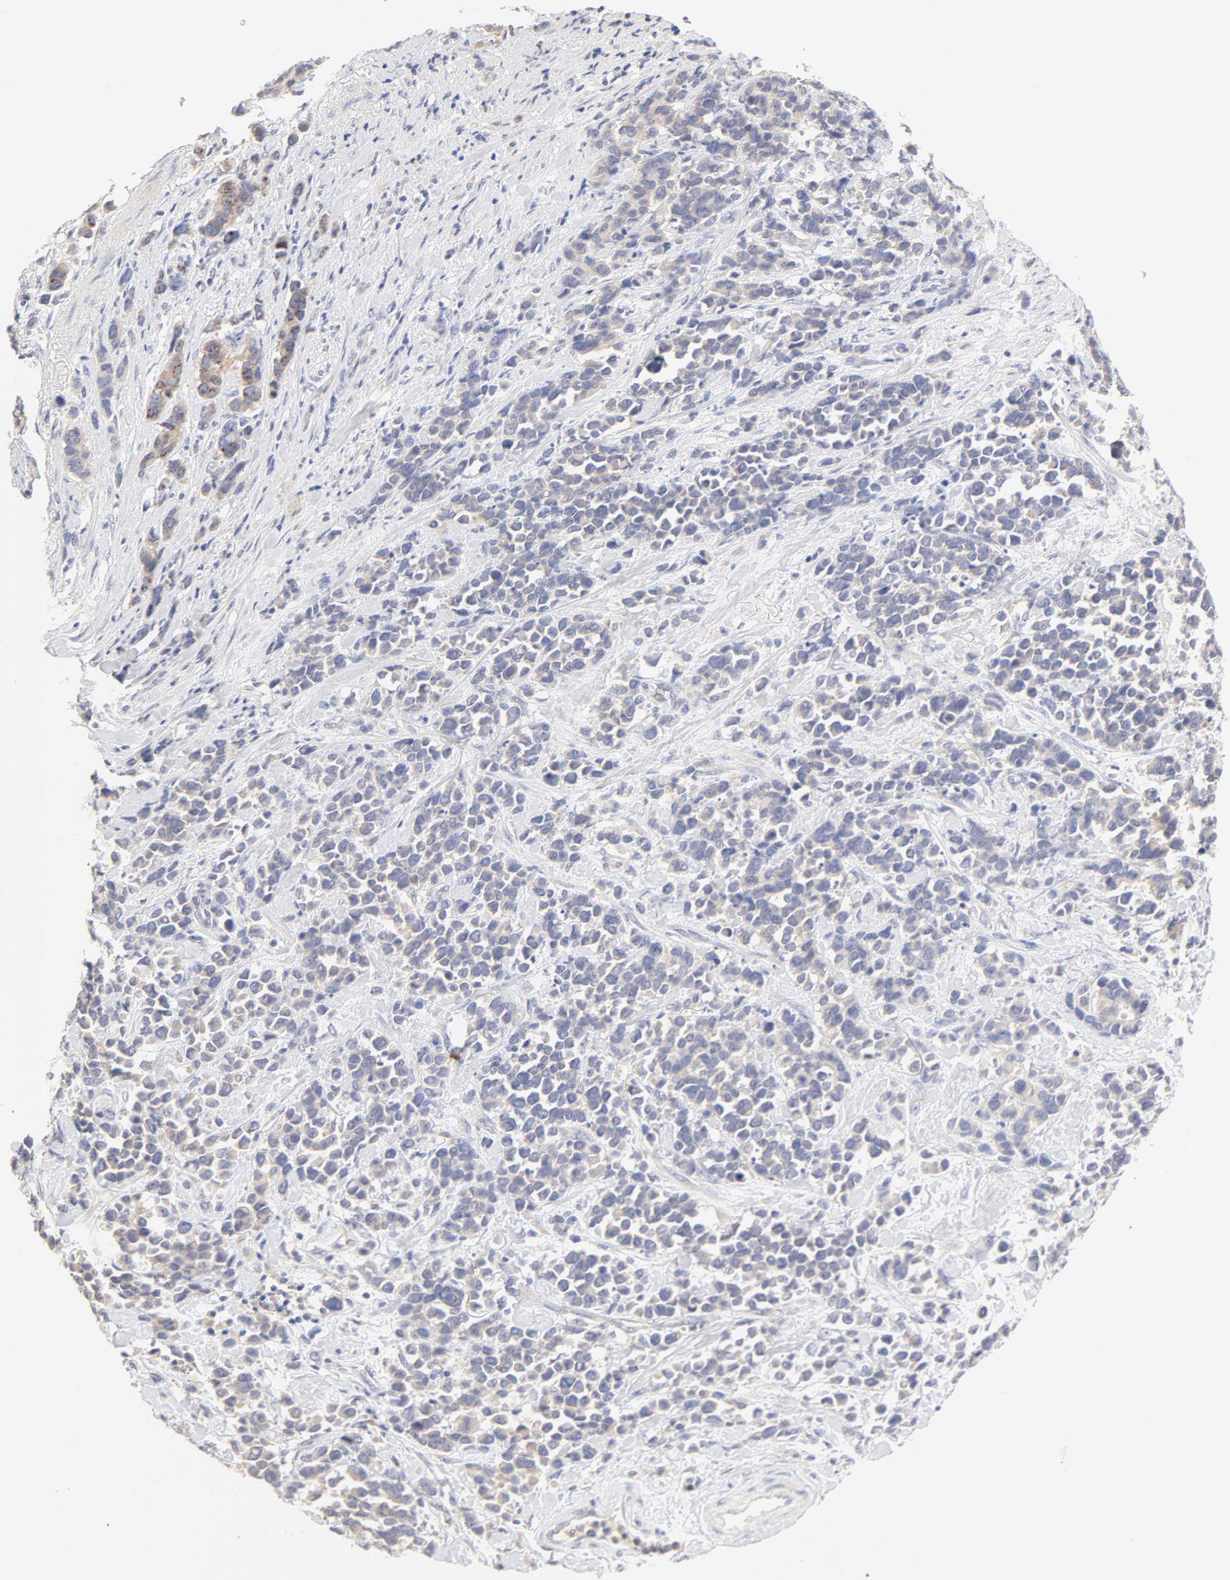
{"staining": {"intensity": "weak", "quantity": ">75%", "location": "cytoplasmic/membranous"}, "tissue": "stomach cancer", "cell_type": "Tumor cells", "image_type": "cancer", "snomed": [{"axis": "morphology", "description": "Adenocarcinoma, NOS"}, {"axis": "topography", "description": "Stomach, upper"}], "caption": "Immunohistochemical staining of stomach cancer (adenocarcinoma) displays low levels of weak cytoplasmic/membranous protein expression in about >75% of tumor cells.", "gene": "MTERF2", "patient": {"sex": "male", "age": 71}}